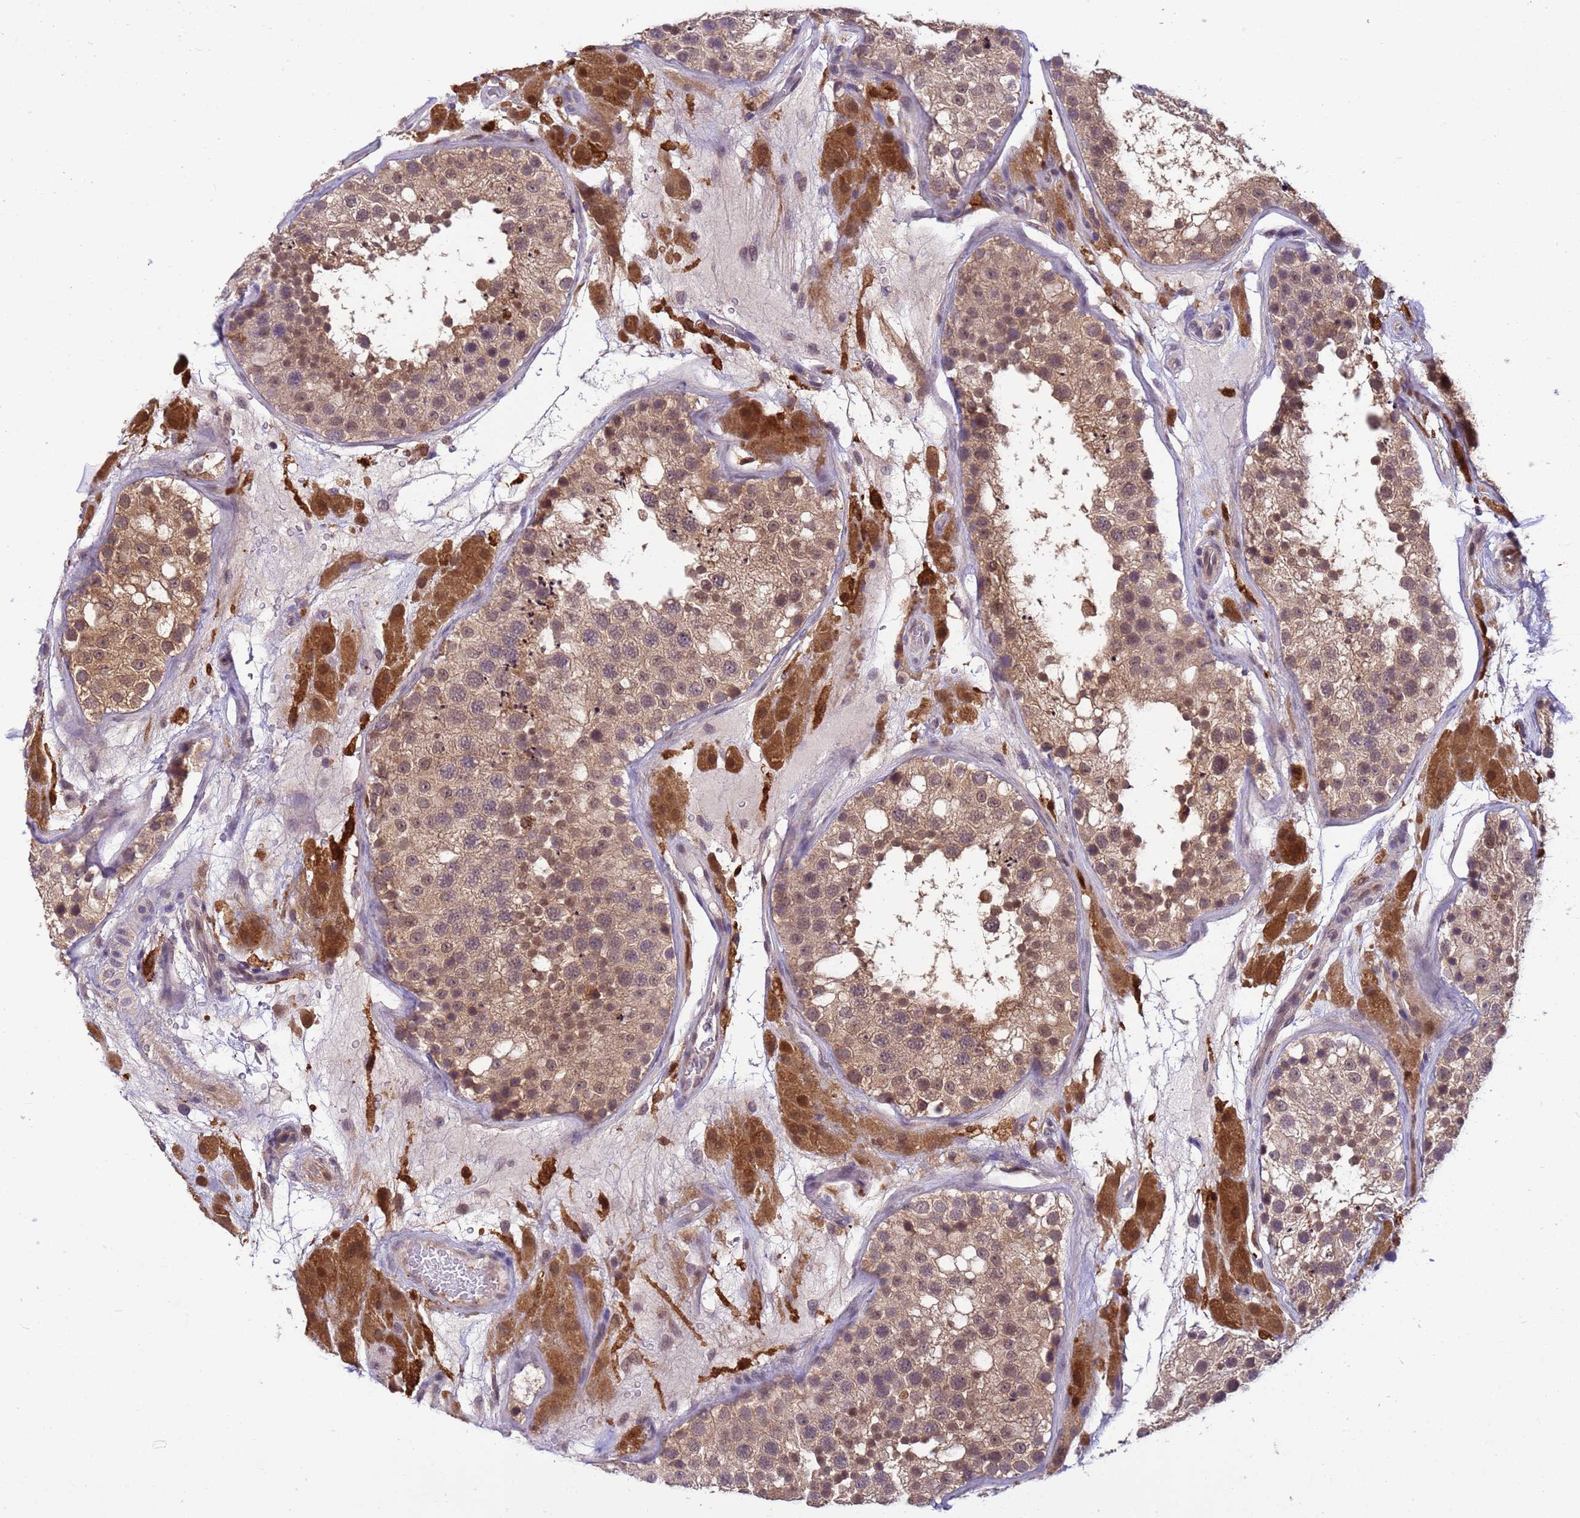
{"staining": {"intensity": "moderate", "quantity": "25%-75%", "location": "cytoplasmic/membranous,nuclear"}, "tissue": "testis", "cell_type": "Cells in seminiferous ducts", "image_type": "normal", "snomed": [{"axis": "morphology", "description": "Normal tissue, NOS"}, {"axis": "topography", "description": "Testis"}], "caption": "Testis stained with immunohistochemistry shows moderate cytoplasmic/membranous,nuclear expression in about 25%-75% of cells in seminiferous ducts. (Brightfield microscopy of DAB IHC at high magnification).", "gene": "NPEPPS", "patient": {"sex": "male", "age": 26}}